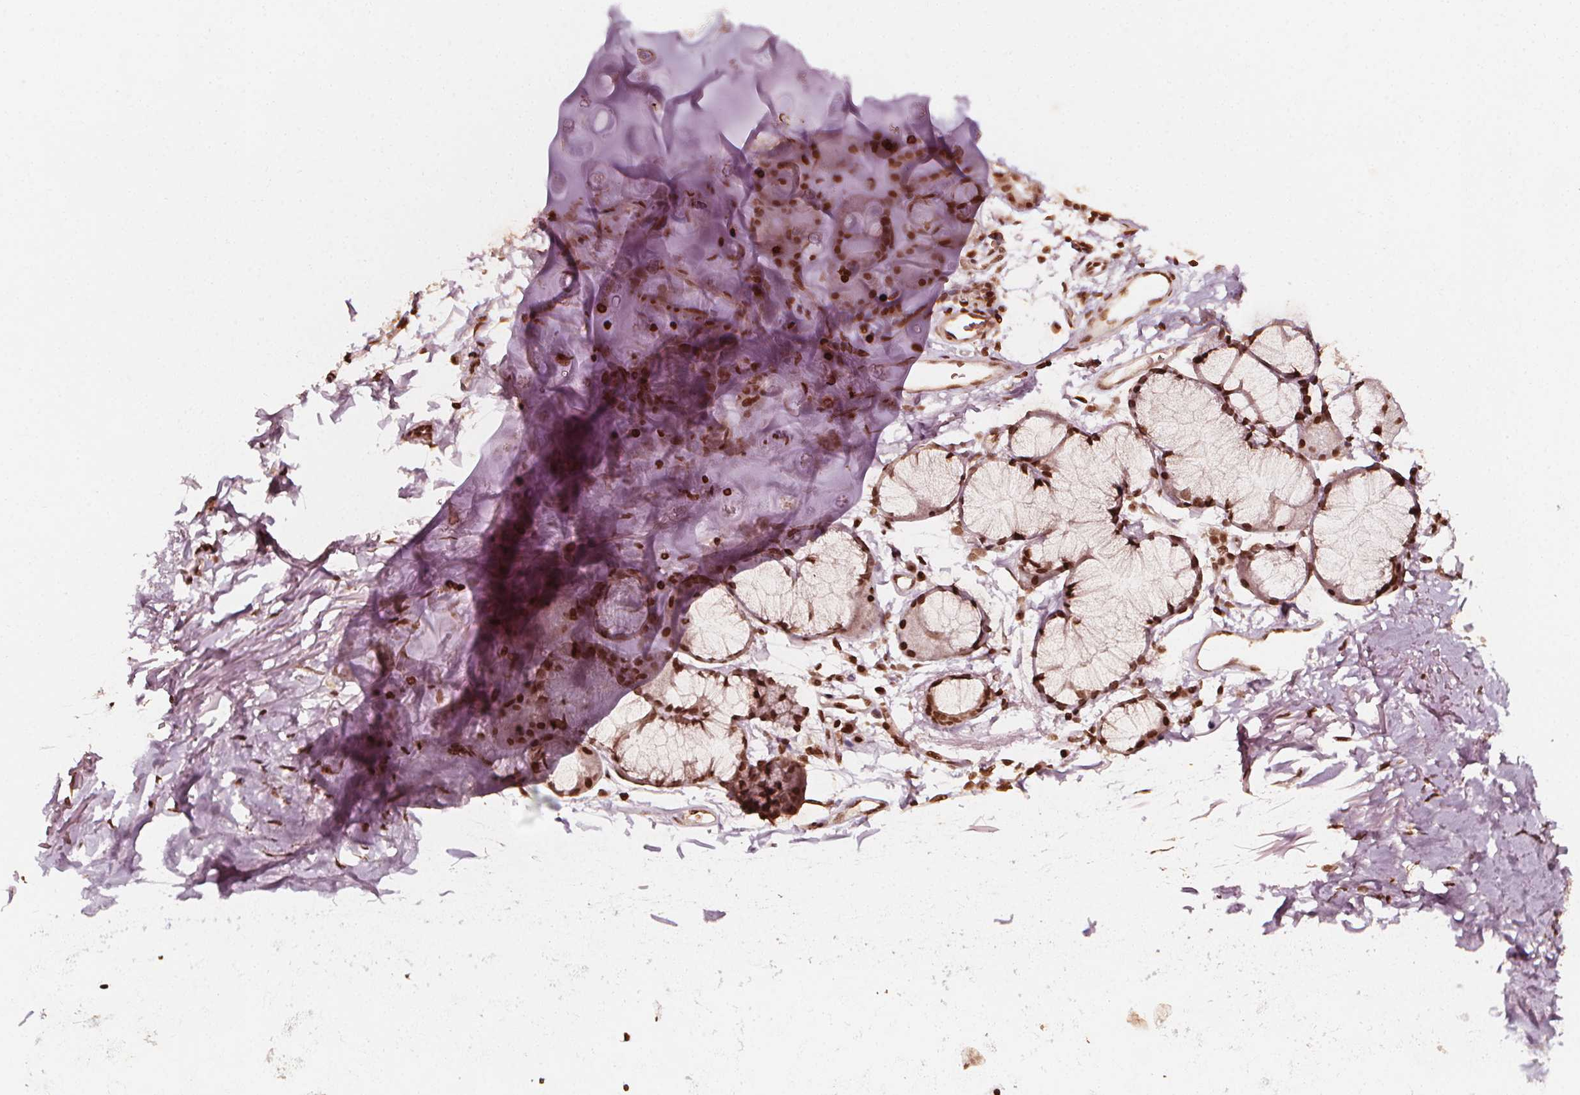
{"staining": {"intensity": "moderate", "quantity": ">75%", "location": "nuclear"}, "tissue": "adipose tissue", "cell_type": "Adipocytes", "image_type": "normal", "snomed": [{"axis": "morphology", "description": "Normal tissue, NOS"}, {"axis": "topography", "description": "Cartilage tissue"}, {"axis": "topography", "description": "Bronchus"}], "caption": "DAB (3,3'-diaminobenzidine) immunohistochemical staining of benign human adipose tissue exhibits moderate nuclear protein staining in about >75% of adipocytes.", "gene": "H3C14", "patient": {"sex": "female", "age": 79}}